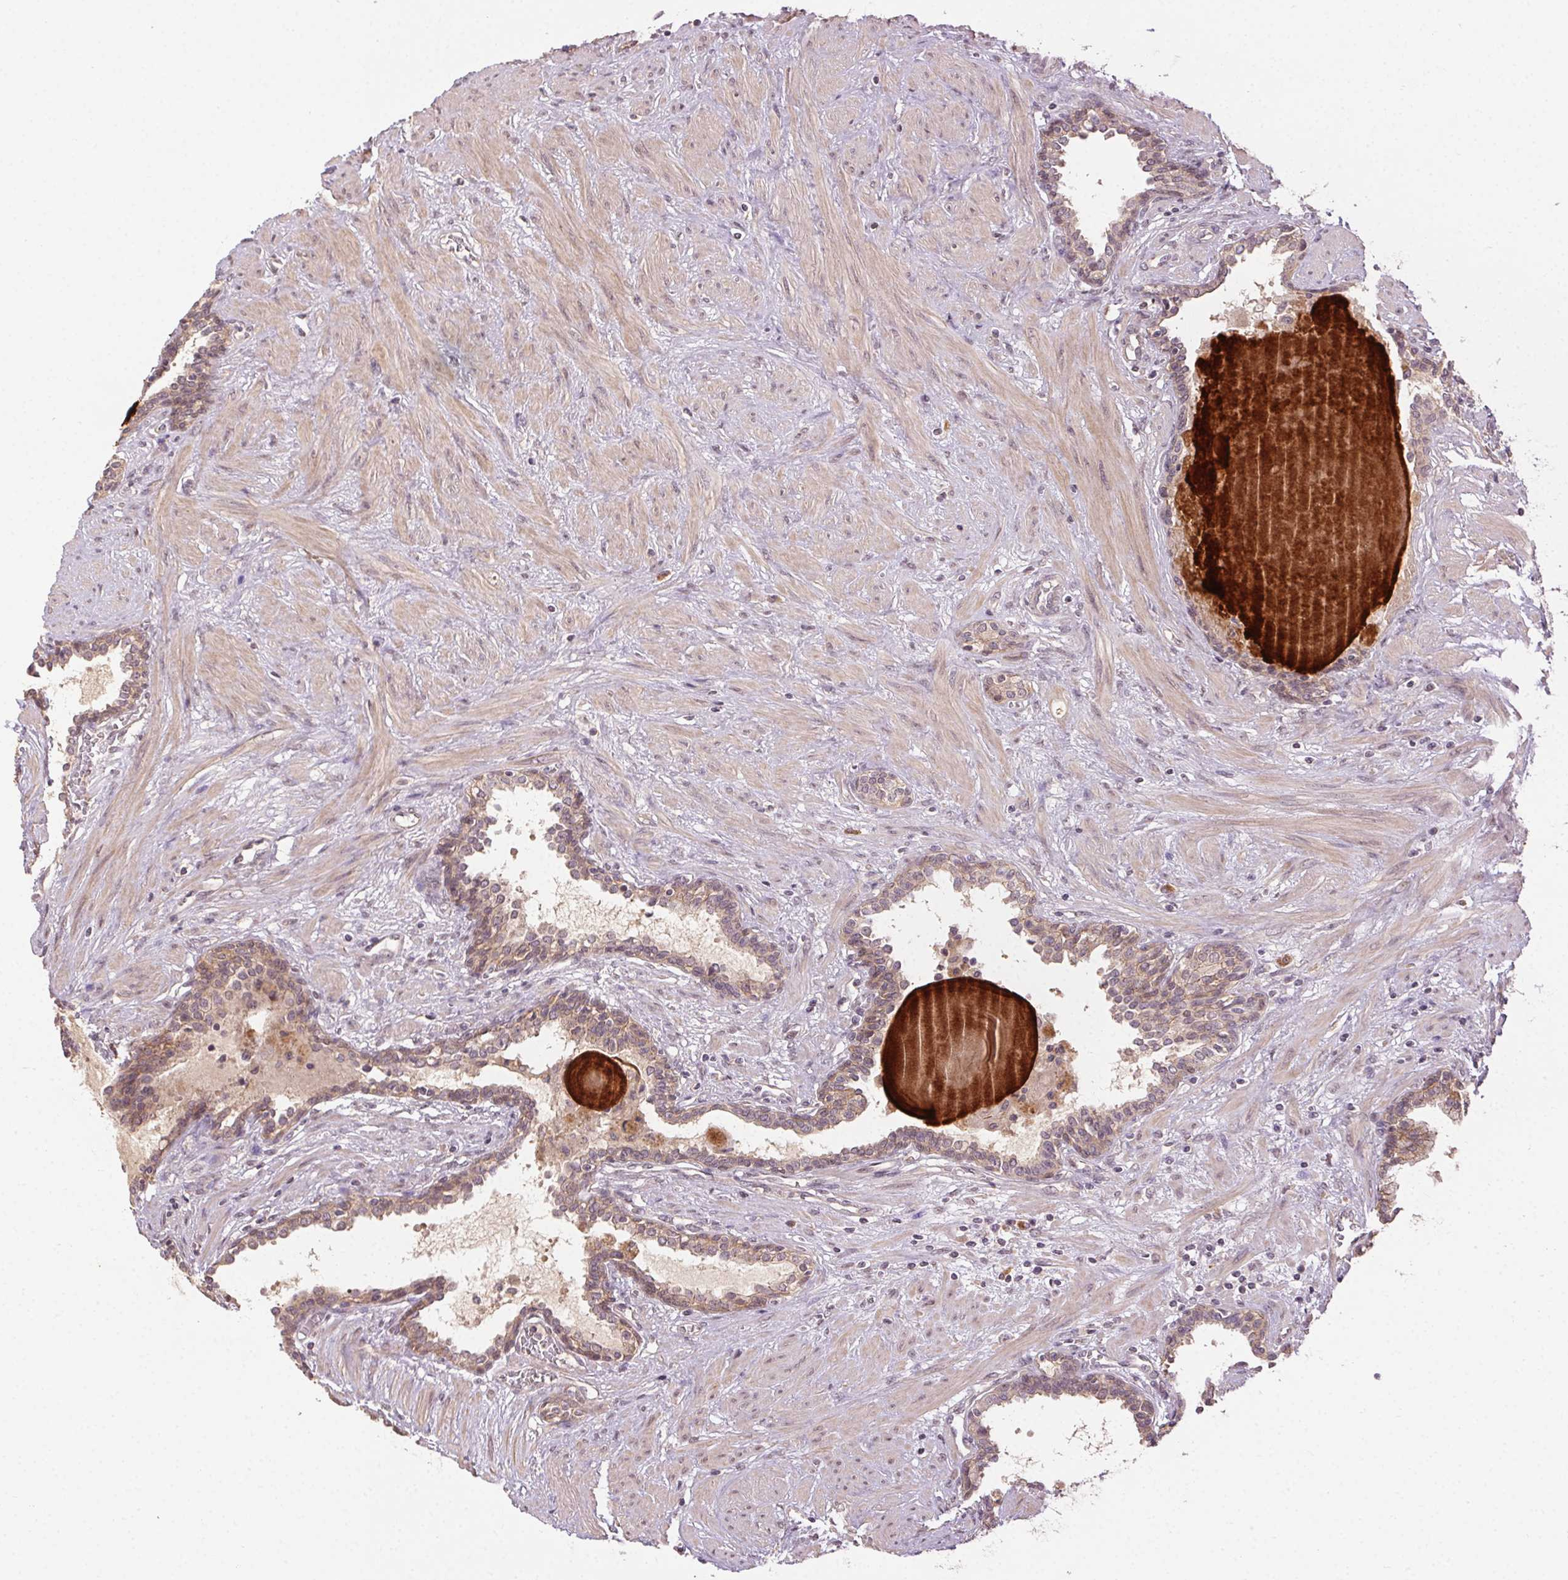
{"staining": {"intensity": "weak", "quantity": ">75%", "location": "cytoplasmic/membranous"}, "tissue": "prostate", "cell_type": "Glandular cells", "image_type": "normal", "snomed": [{"axis": "morphology", "description": "Normal tissue, NOS"}, {"axis": "topography", "description": "Prostate"}], "caption": "Immunohistochemistry (IHC) photomicrograph of unremarkable prostate: prostate stained using immunohistochemistry (IHC) reveals low levels of weak protein expression localized specifically in the cytoplasmic/membranous of glandular cells, appearing as a cytoplasmic/membranous brown color.", "gene": "ATP1B3", "patient": {"sex": "male", "age": 55}}